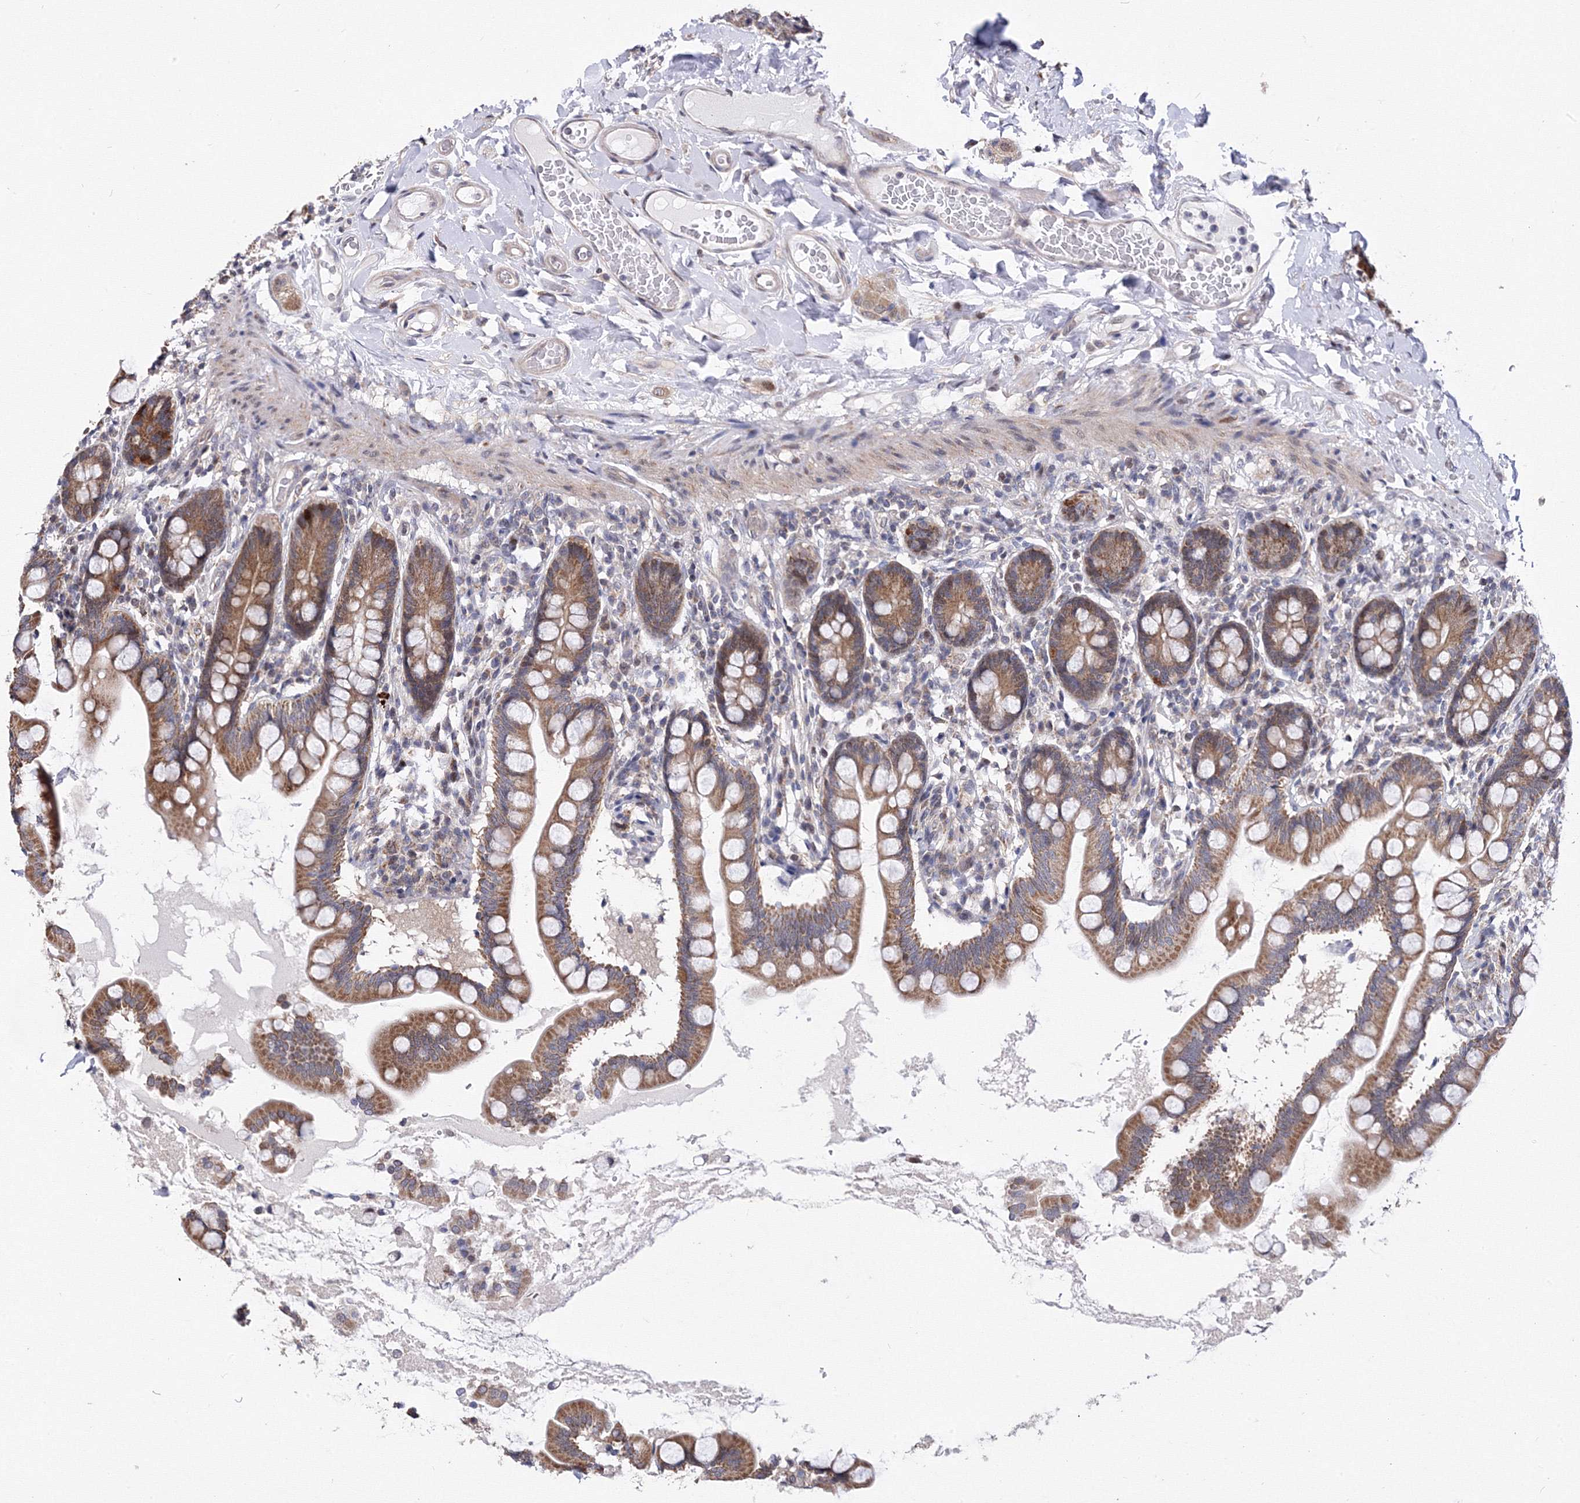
{"staining": {"intensity": "moderate", "quantity": ">75%", "location": "cytoplasmic/membranous"}, "tissue": "small intestine", "cell_type": "Glandular cells", "image_type": "normal", "snomed": [{"axis": "morphology", "description": "Normal tissue, NOS"}, {"axis": "topography", "description": "Small intestine"}], "caption": "Immunohistochemical staining of unremarkable human small intestine demonstrates medium levels of moderate cytoplasmic/membranous expression in approximately >75% of glandular cells.", "gene": "GPN1", "patient": {"sex": "female", "age": 64}}